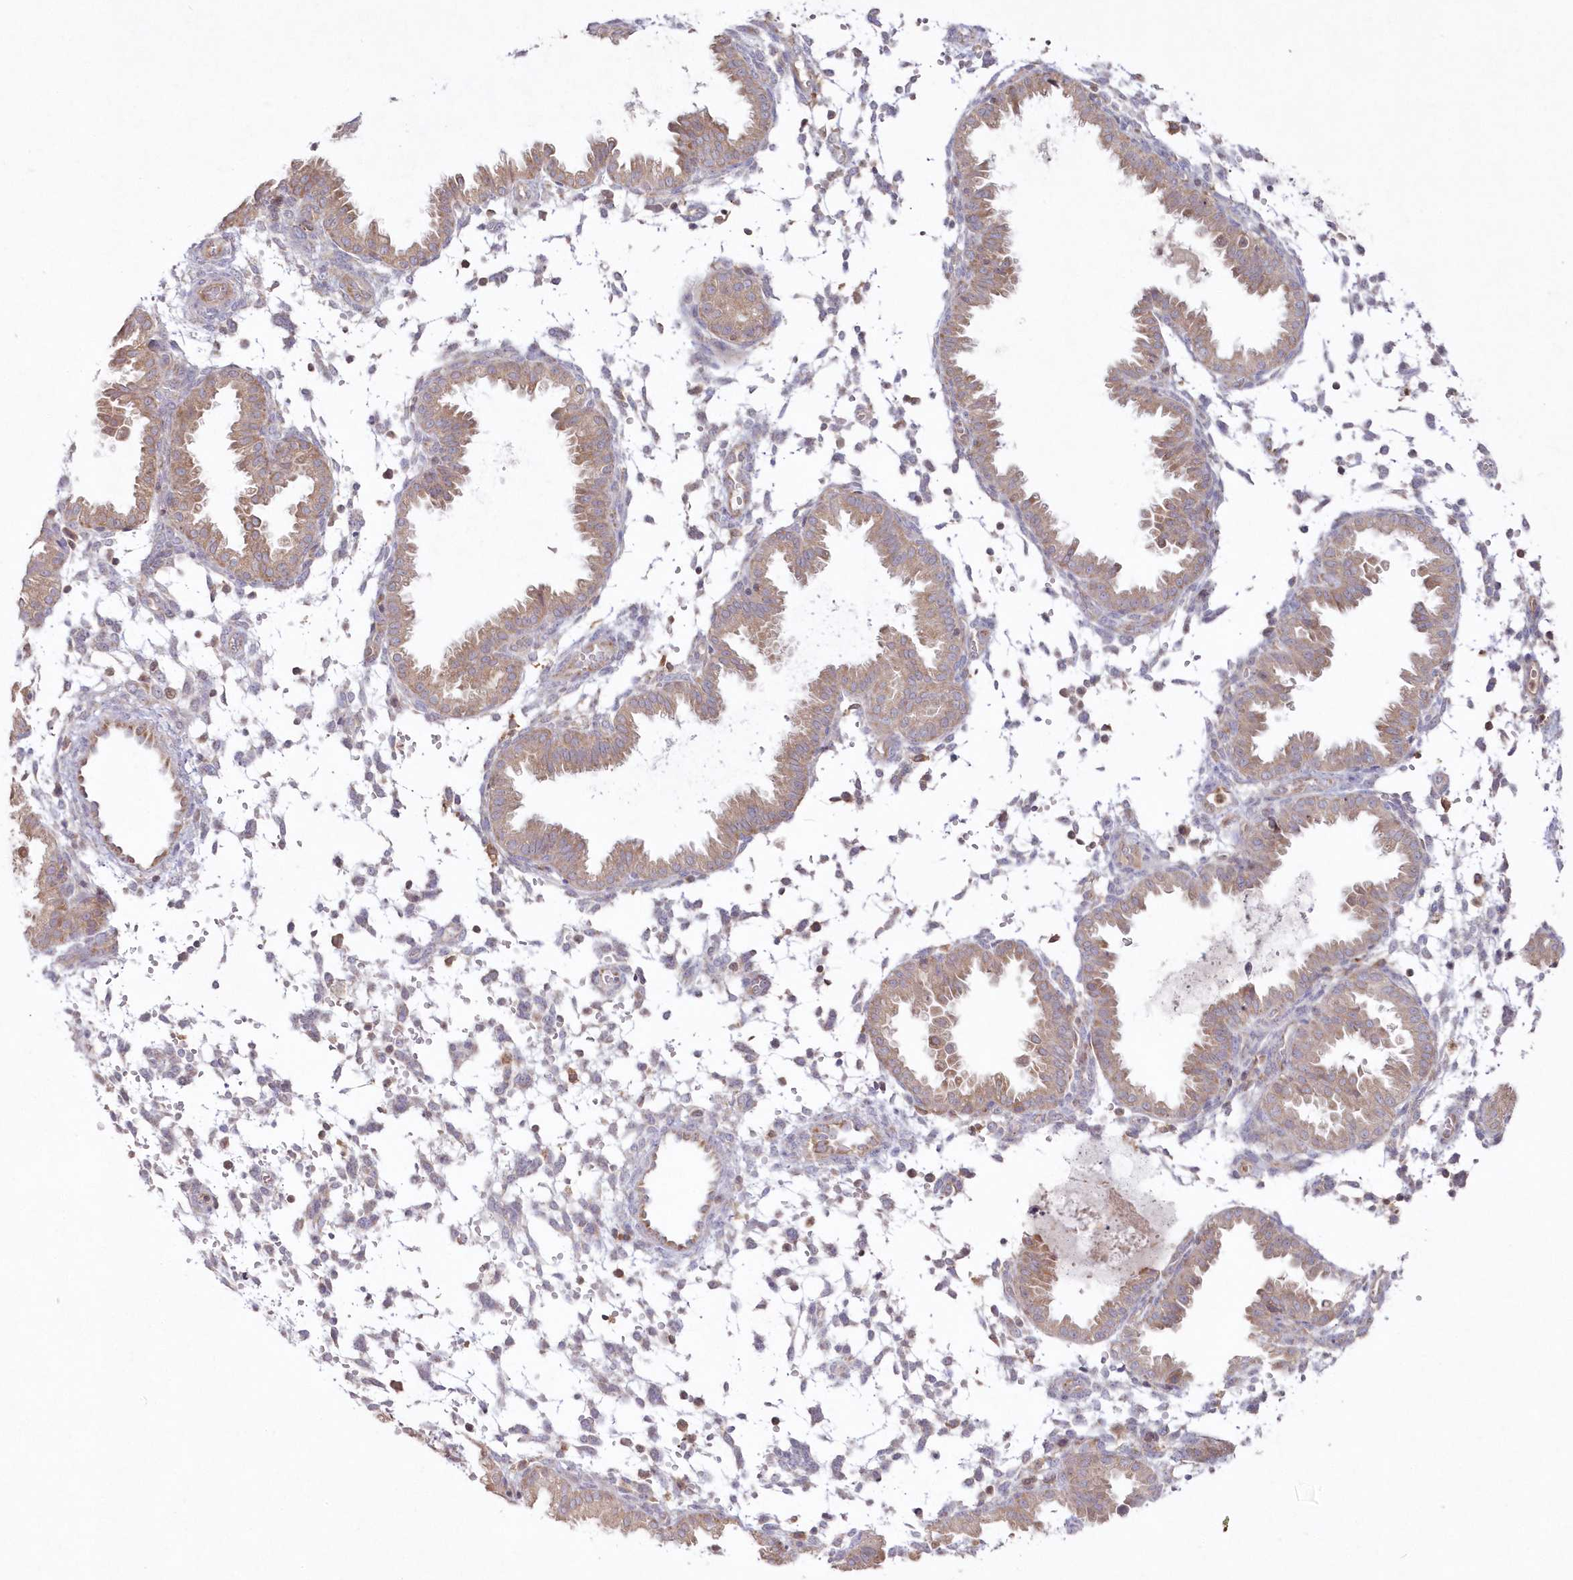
{"staining": {"intensity": "negative", "quantity": "none", "location": "none"}, "tissue": "endometrium", "cell_type": "Cells in endometrial stroma", "image_type": "normal", "snomed": [{"axis": "morphology", "description": "Normal tissue, NOS"}, {"axis": "topography", "description": "Endometrium"}], "caption": "Histopathology image shows no protein positivity in cells in endometrial stroma of benign endometrium. (DAB (3,3'-diaminobenzidine) immunohistochemistry, high magnification).", "gene": "ARSB", "patient": {"sex": "female", "age": 33}}